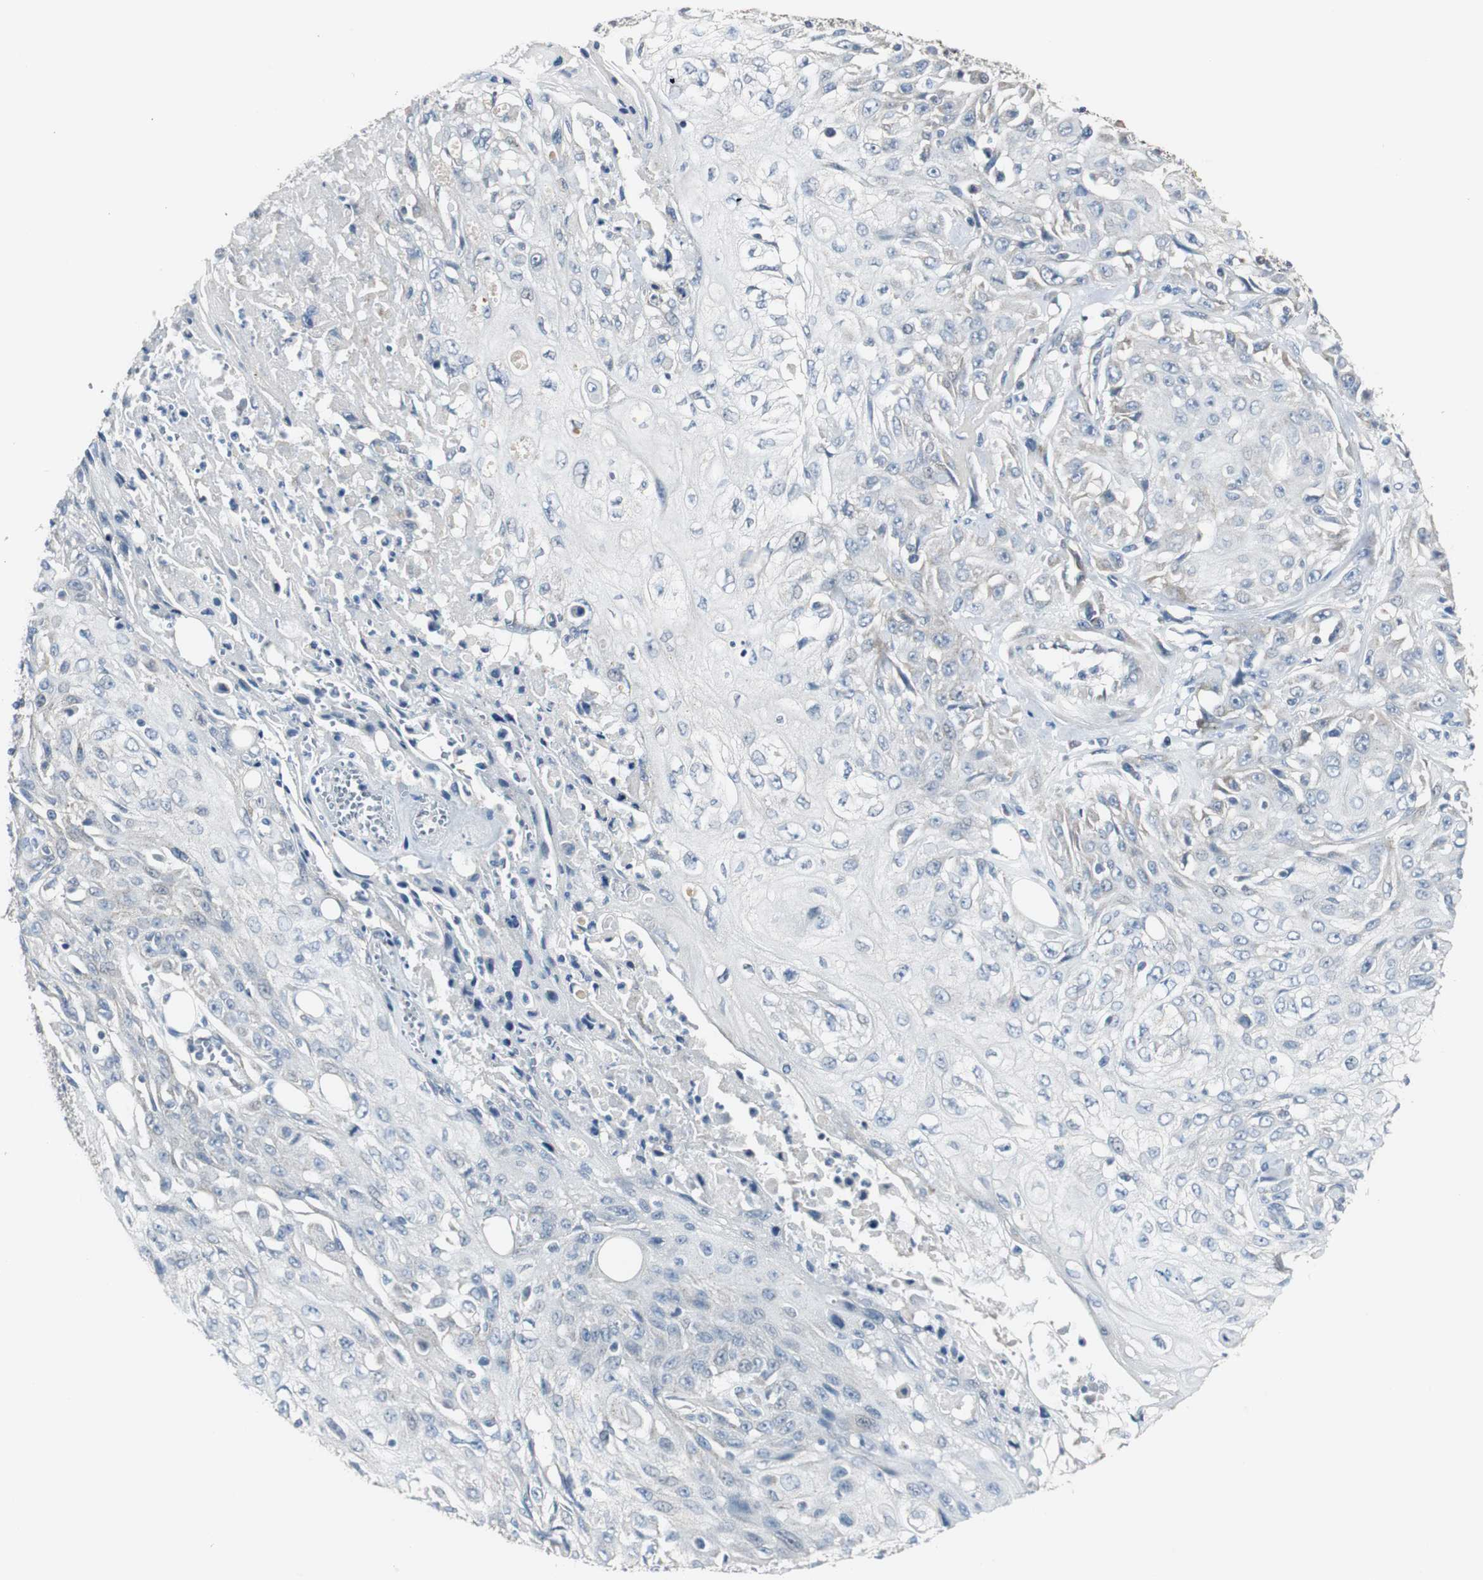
{"staining": {"intensity": "negative", "quantity": "none", "location": "none"}, "tissue": "skin cancer", "cell_type": "Tumor cells", "image_type": "cancer", "snomed": [{"axis": "morphology", "description": "Squamous cell carcinoma, NOS"}, {"axis": "topography", "description": "Skin"}], "caption": "The immunohistochemistry (IHC) histopathology image has no significant expression in tumor cells of skin squamous cell carcinoma tissue. (DAB immunohistochemistry (IHC), high magnification).", "gene": "MYT1", "patient": {"sex": "male", "age": 75}}